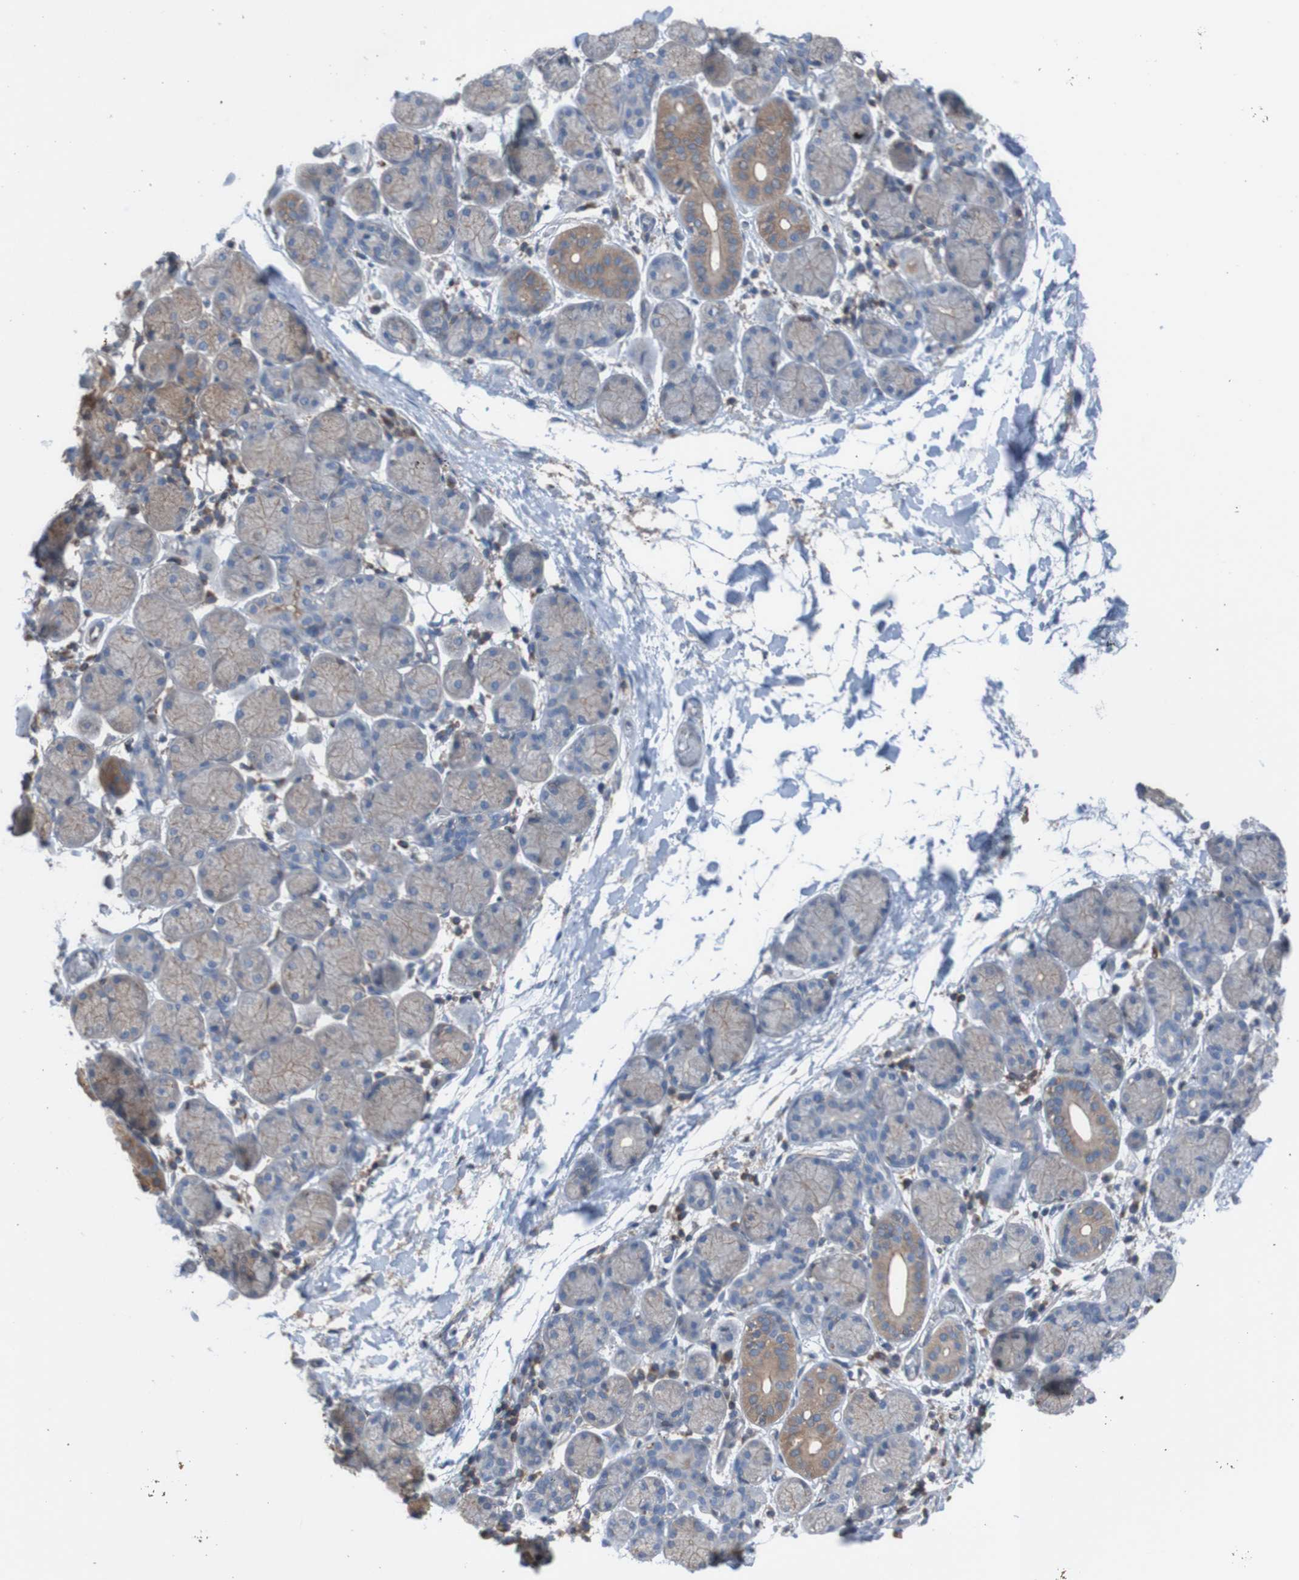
{"staining": {"intensity": "moderate", "quantity": "<25%", "location": "cytoplasmic/membranous"}, "tissue": "salivary gland", "cell_type": "Glandular cells", "image_type": "normal", "snomed": [{"axis": "morphology", "description": "Normal tissue, NOS"}, {"axis": "topography", "description": "Salivary gland"}], "caption": "Approximately <25% of glandular cells in benign salivary gland display moderate cytoplasmic/membranous protein staining as visualized by brown immunohistochemical staining.", "gene": "MINAR1", "patient": {"sex": "female", "age": 24}}